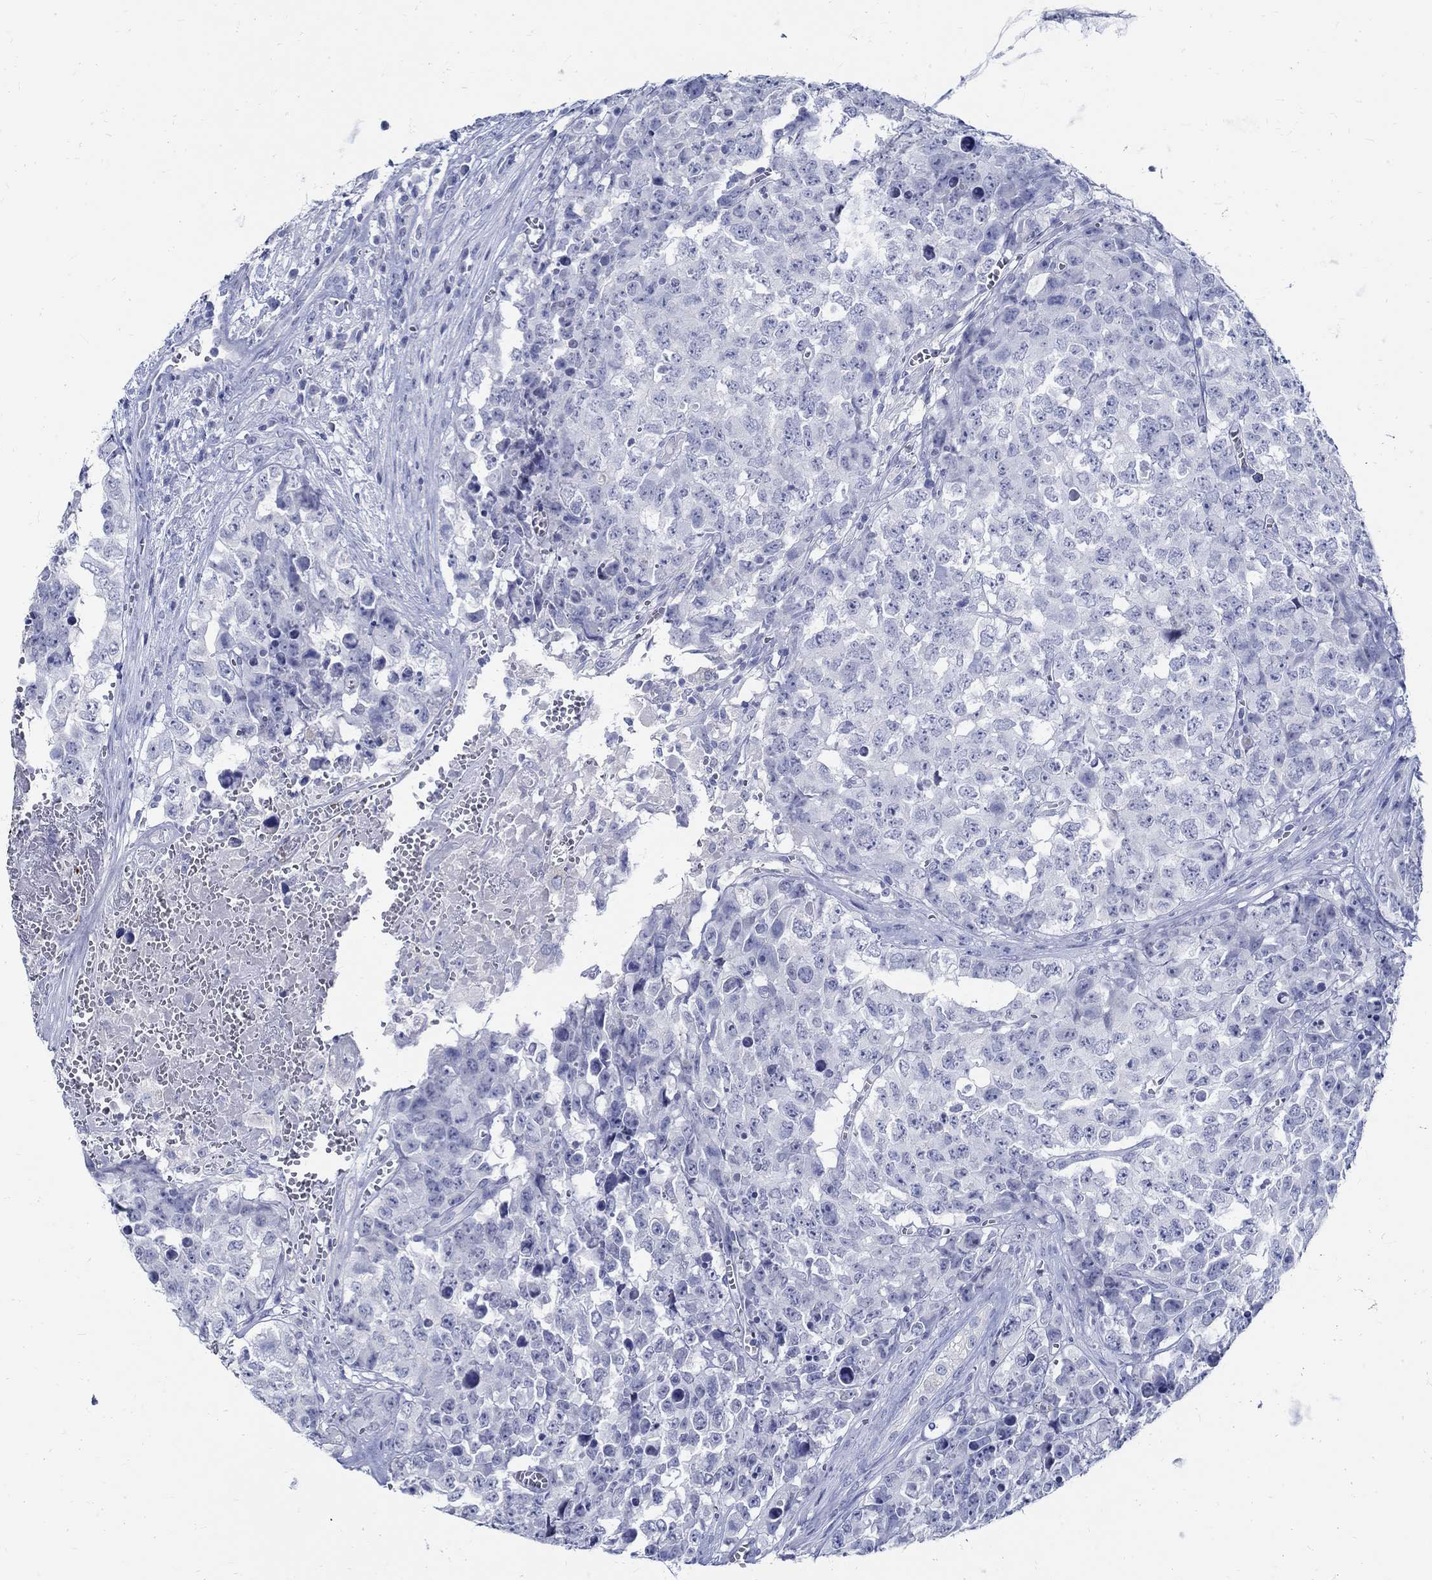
{"staining": {"intensity": "negative", "quantity": "none", "location": "none"}, "tissue": "testis cancer", "cell_type": "Tumor cells", "image_type": "cancer", "snomed": [{"axis": "morphology", "description": "Carcinoma, Embryonal, NOS"}, {"axis": "topography", "description": "Testis"}], "caption": "There is no significant expression in tumor cells of testis cancer (embryonal carcinoma).", "gene": "BSPRY", "patient": {"sex": "male", "age": 23}}